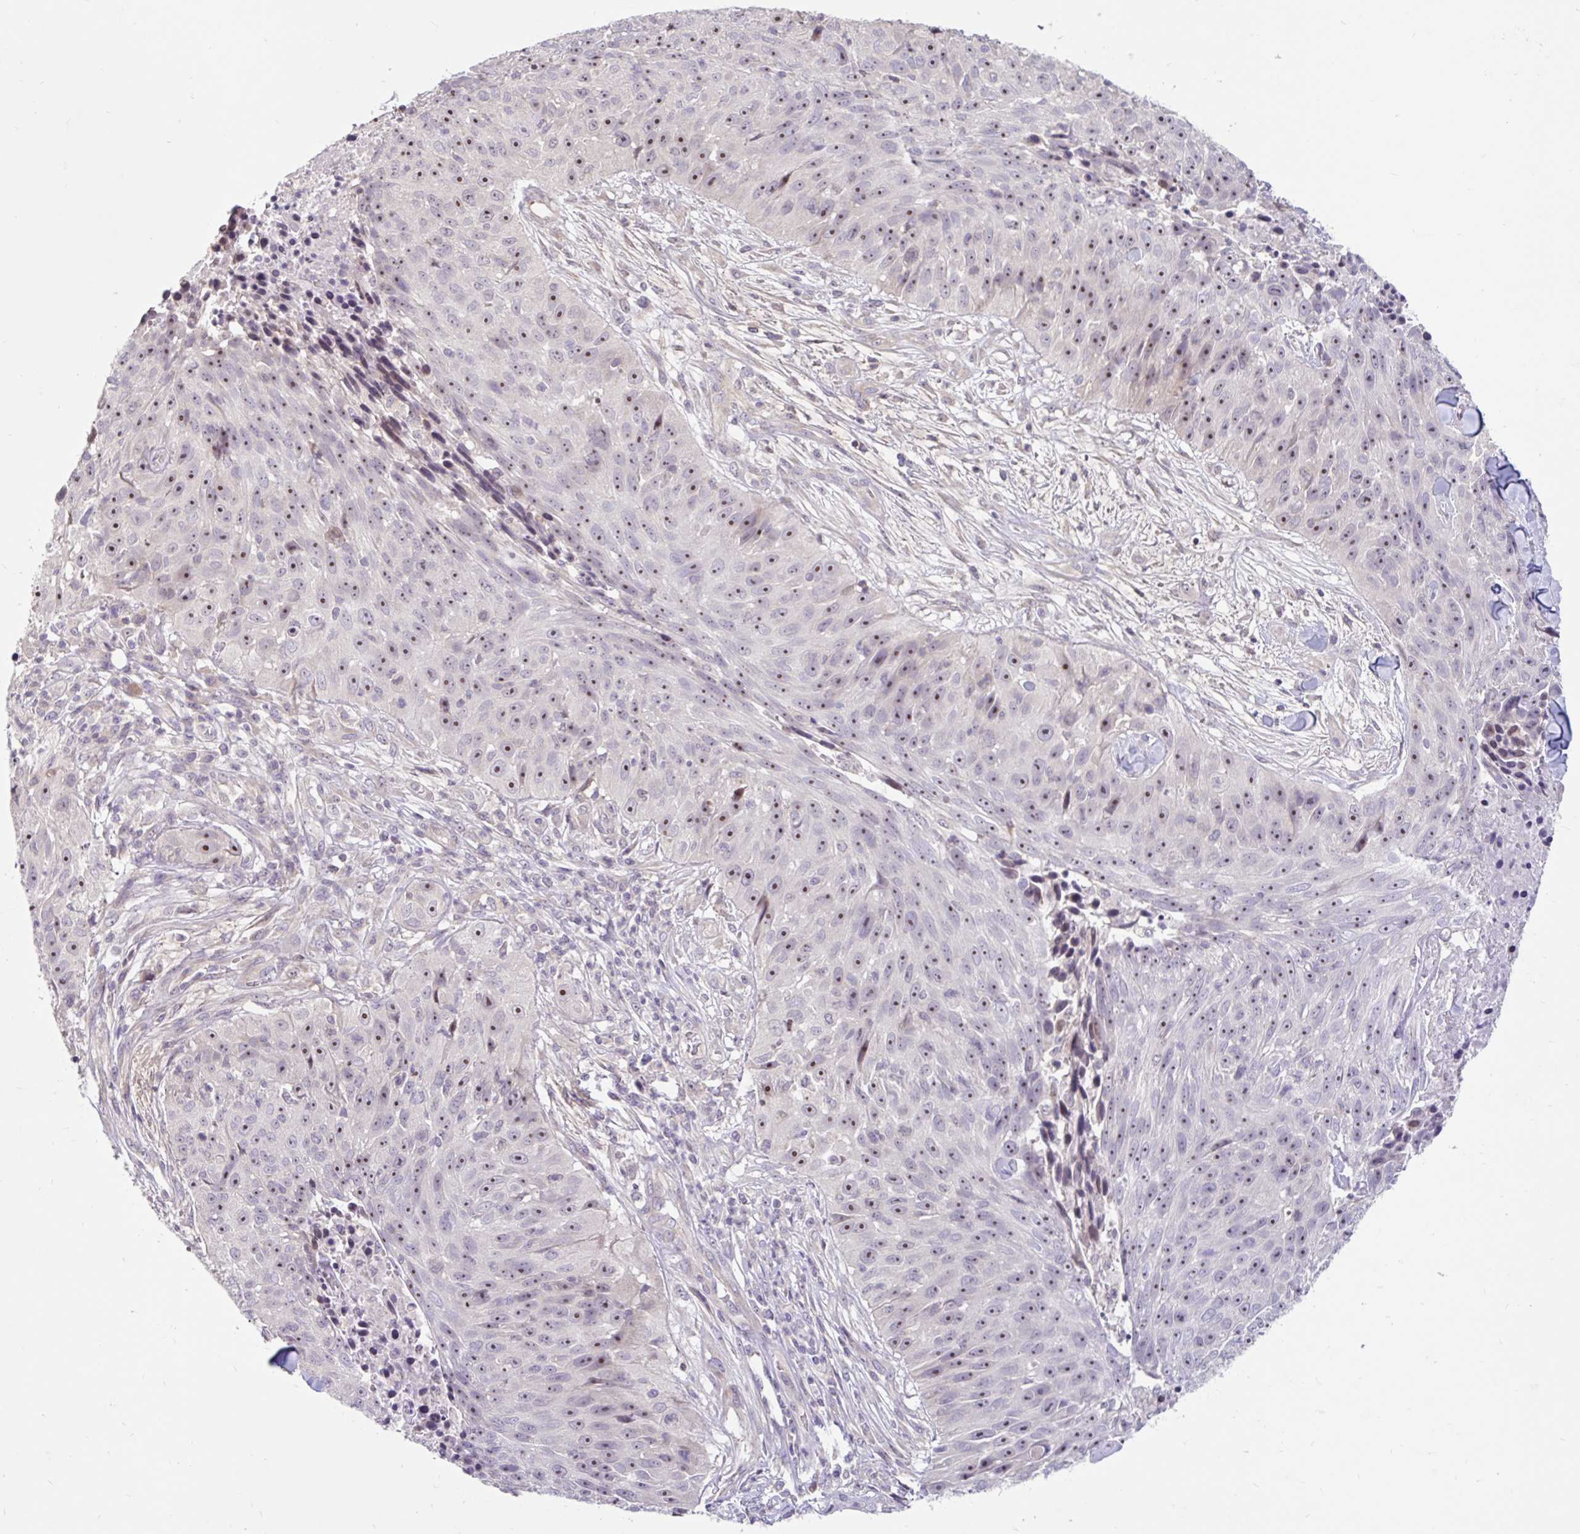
{"staining": {"intensity": "moderate", "quantity": ">75%", "location": "nuclear"}, "tissue": "skin cancer", "cell_type": "Tumor cells", "image_type": "cancer", "snomed": [{"axis": "morphology", "description": "Squamous cell carcinoma, NOS"}, {"axis": "topography", "description": "Skin"}], "caption": "High-magnification brightfield microscopy of skin cancer stained with DAB (3,3'-diaminobenzidine) (brown) and counterstained with hematoxylin (blue). tumor cells exhibit moderate nuclear staining is present in approximately>75% of cells.", "gene": "NT5C1B", "patient": {"sex": "female", "age": 87}}